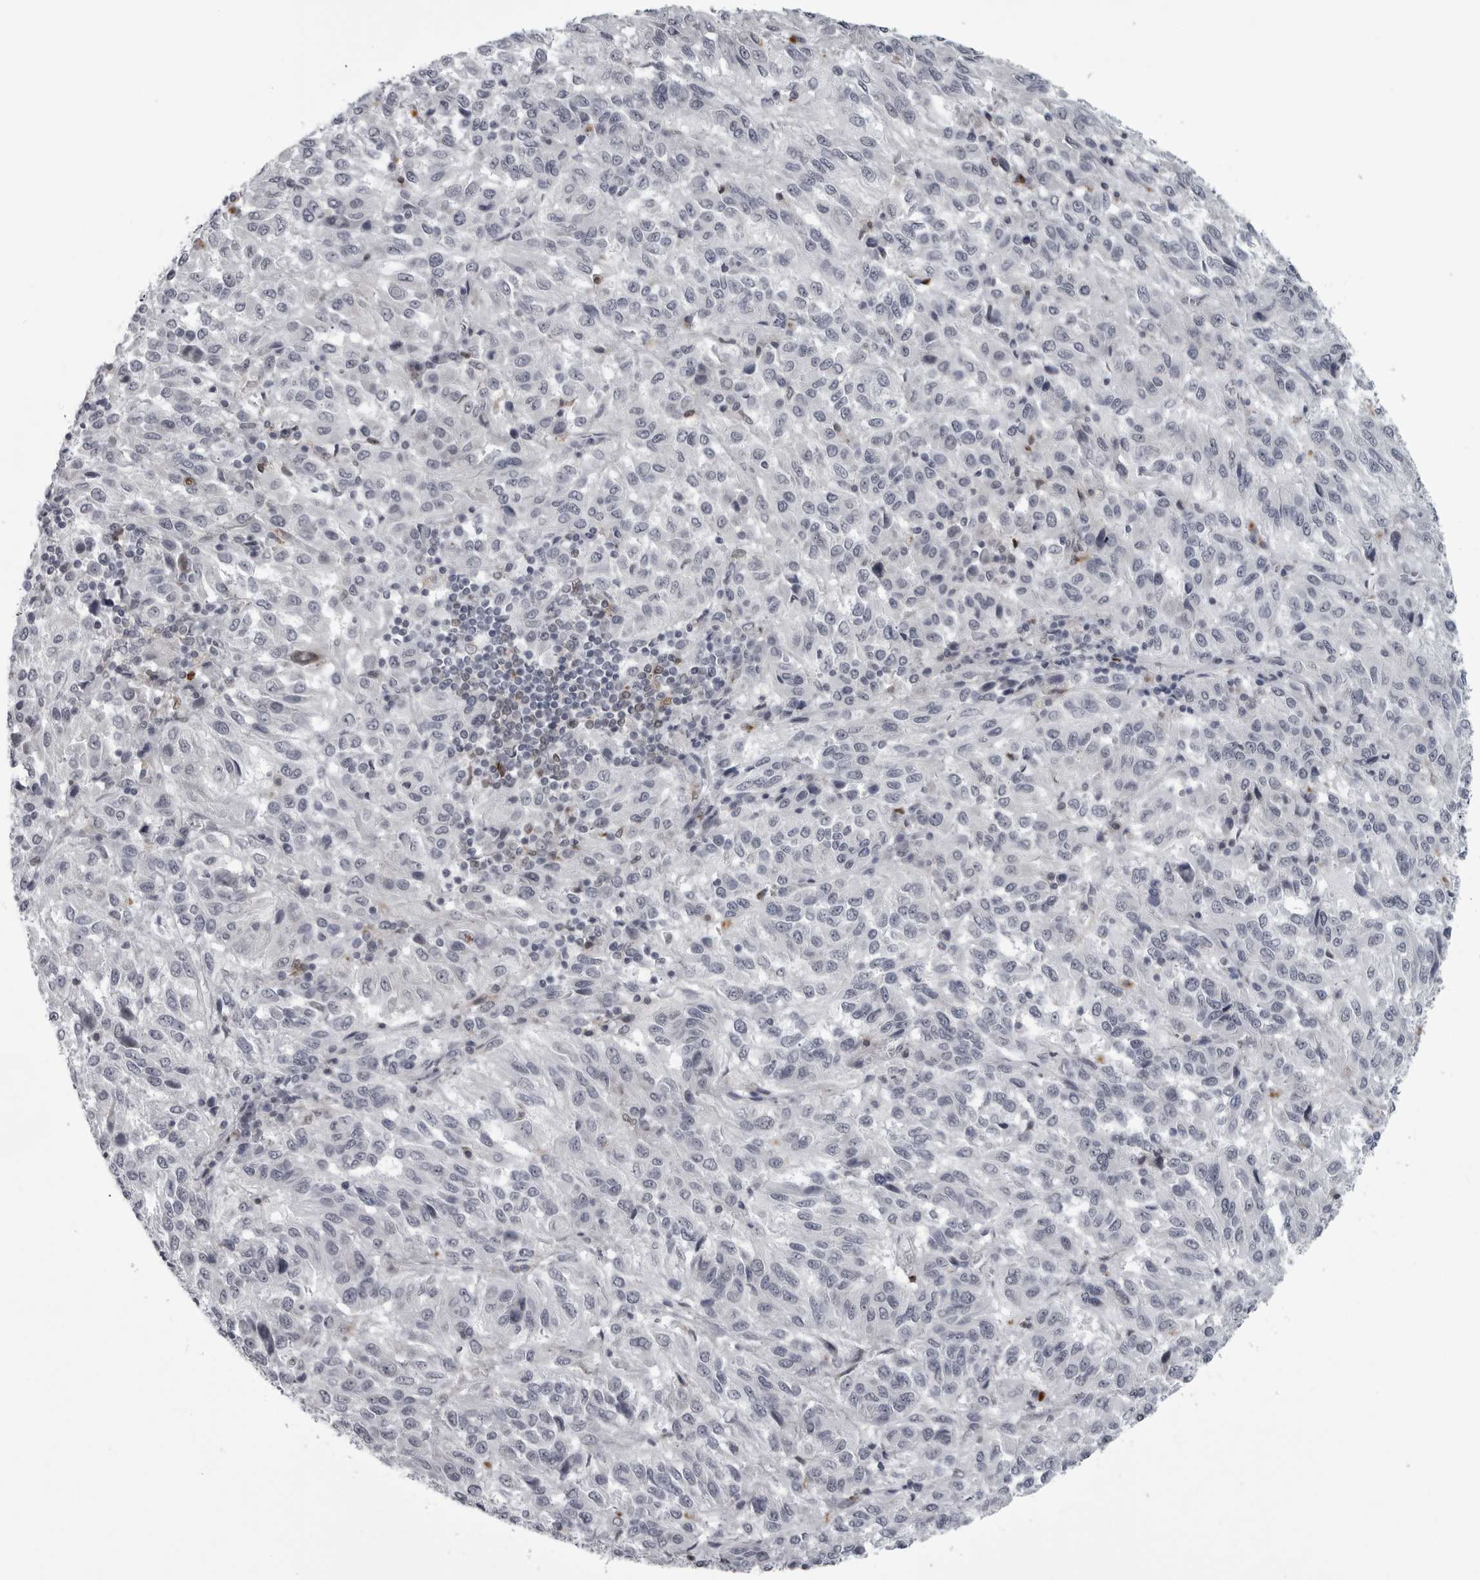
{"staining": {"intensity": "negative", "quantity": "none", "location": "none"}, "tissue": "melanoma", "cell_type": "Tumor cells", "image_type": "cancer", "snomed": [{"axis": "morphology", "description": "Malignant melanoma, Metastatic site"}, {"axis": "topography", "description": "Lung"}], "caption": "DAB immunohistochemical staining of malignant melanoma (metastatic site) shows no significant expression in tumor cells.", "gene": "LYSMD1", "patient": {"sex": "male", "age": 64}}